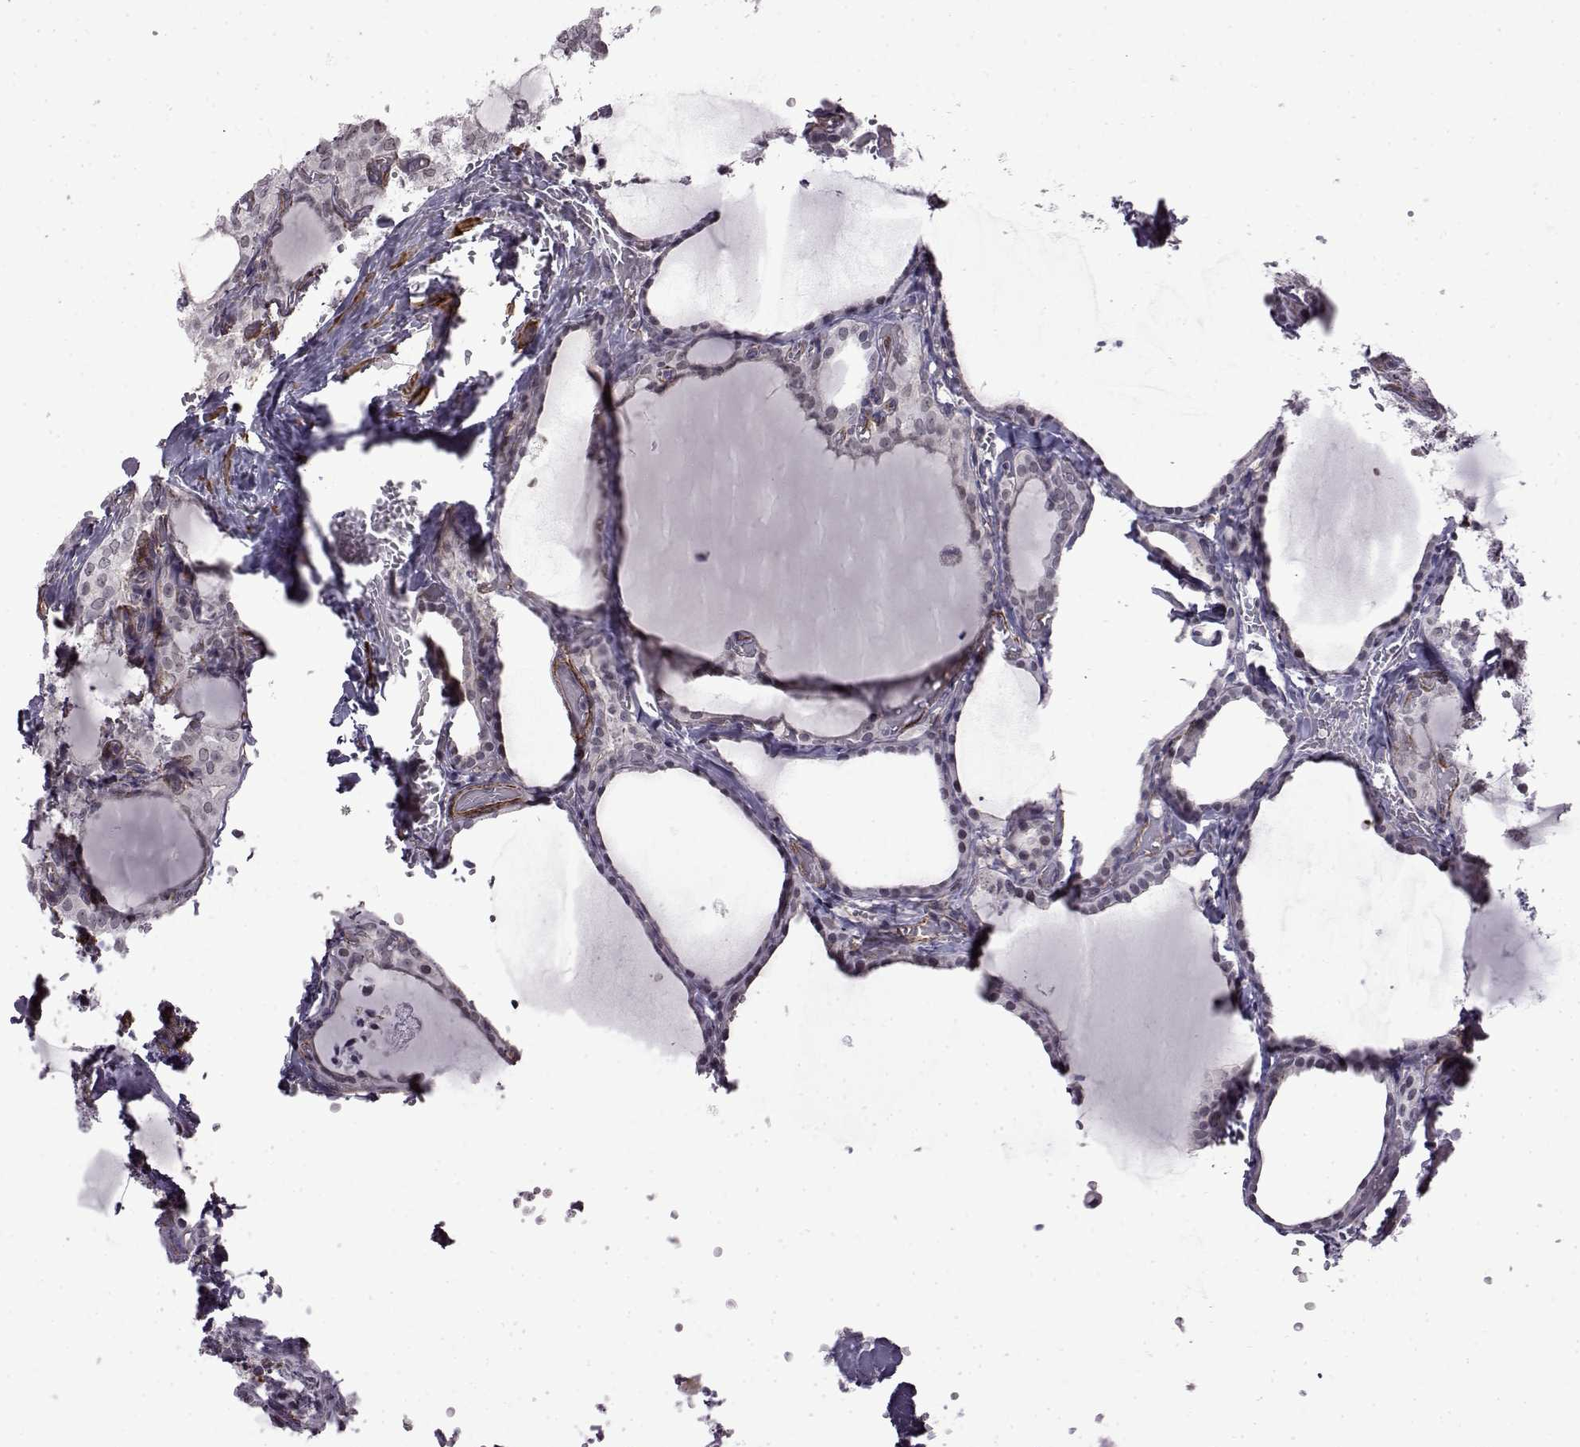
{"staining": {"intensity": "negative", "quantity": "none", "location": "none"}, "tissue": "thyroid cancer", "cell_type": "Tumor cells", "image_type": "cancer", "snomed": [{"axis": "morphology", "description": "Papillary adenocarcinoma, NOS"}, {"axis": "topography", "description": "Thyroid gland"}], "caption": "DAB immunohistochemical staining of thyroid papillary adenocarcinoma demonstrates no significant expression in tumor cells.", "gene": "SYNPO2", "patient": {"sex": "male", "age": 20}}